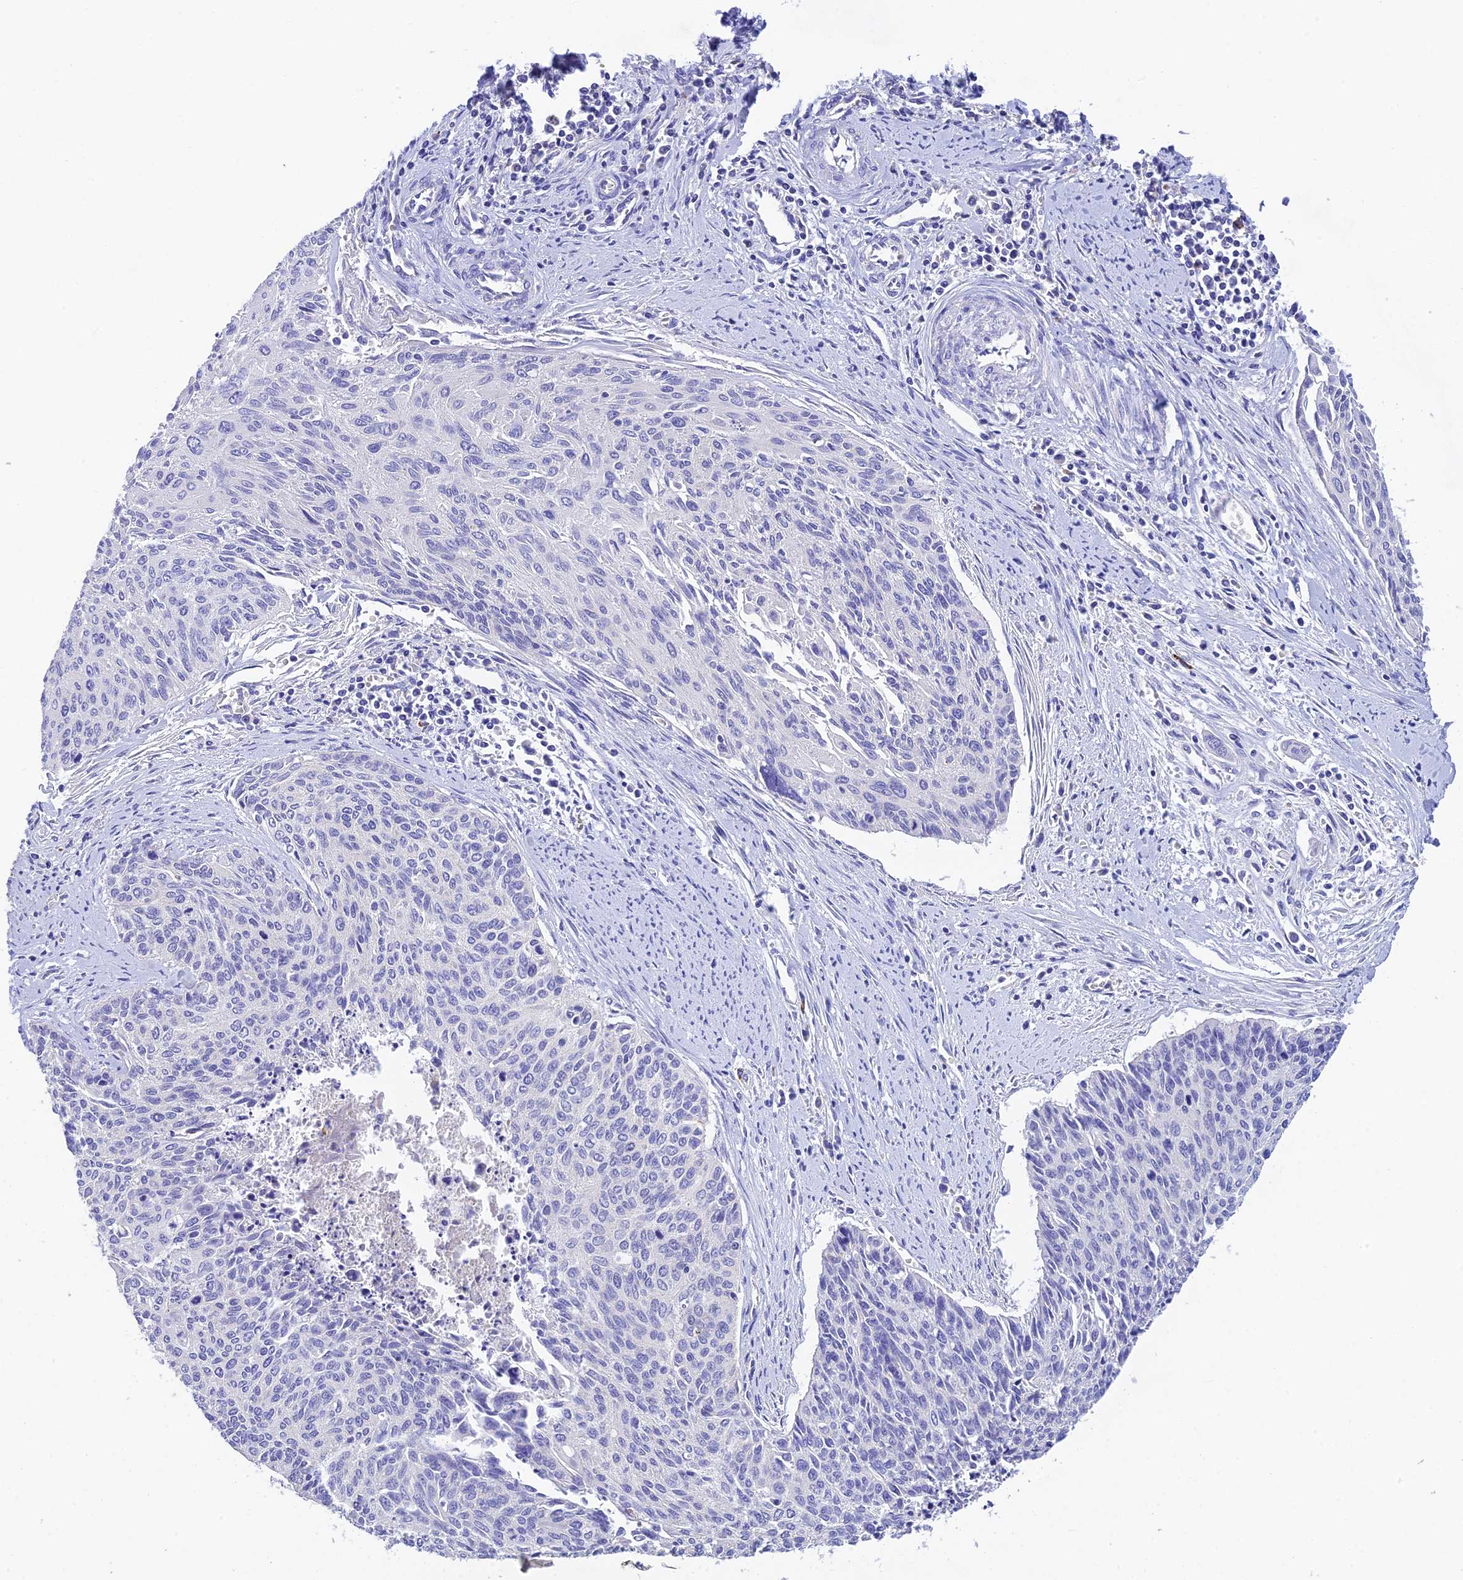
{"staining": {"intensity": "negative", "quantity": "none", "location": "none"}, "tissue": "cervical cancer", "cell_type": "Tumor cells", "image_type": "cancer", "snomed": [{"axis": "morphology", "description": "Squamous cell carcinoma, NOS"}, {"axis": "topography", "description": "Cervix"}], "caption": "This micrograph is of cervical cancer stained with immunohistochemistry to label a protein in brown with the nuclei are counter-stained blue. There is no positivity in tumor cells.", "gene": "MS4A5", "patient": {"sex": "female", "age": 55}}